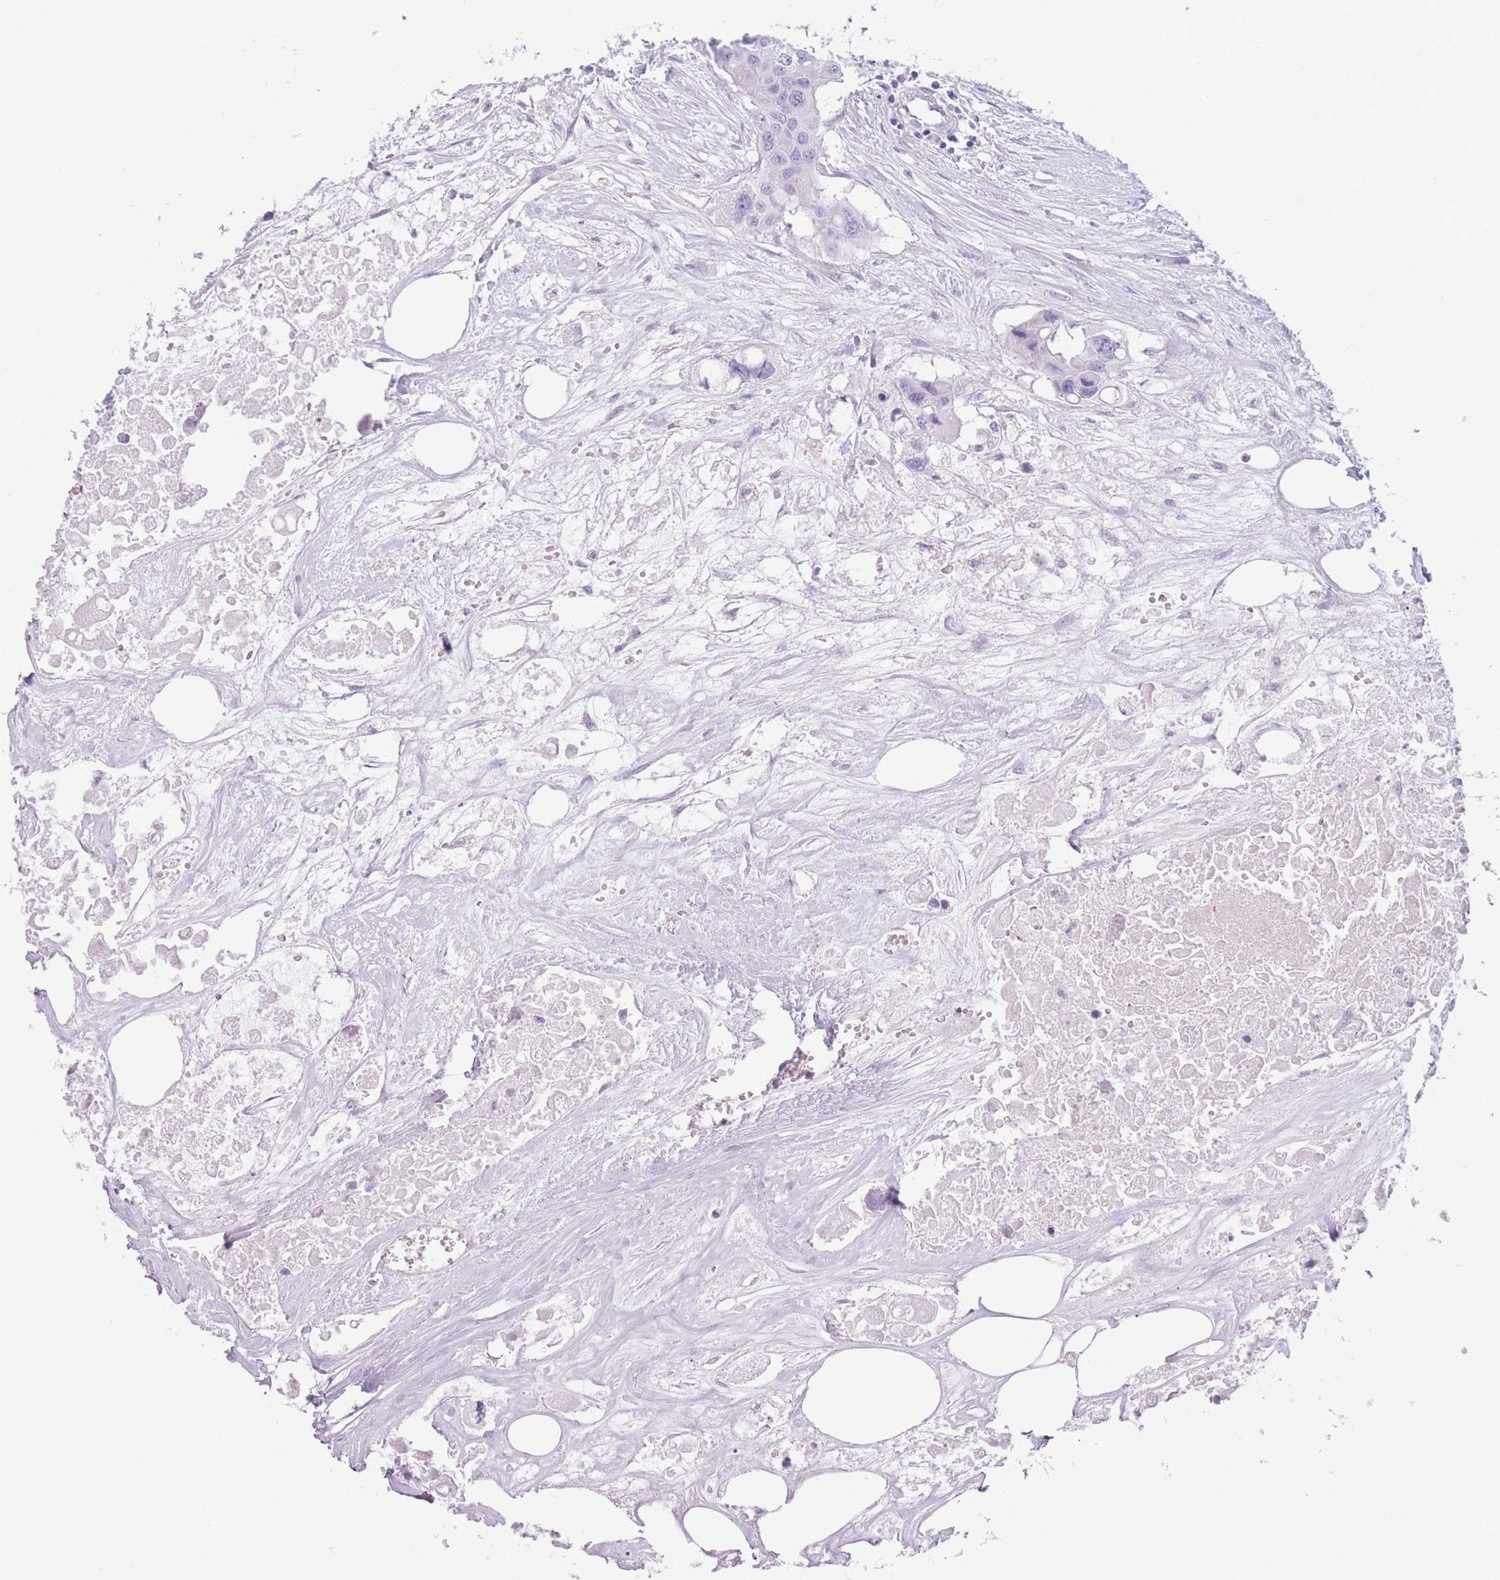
{"staining": {"intensity": "negative", "quantity": "none", "location": "none"}, "tissue": "colorectal cancer", "cell_type": "Tumor cells", "image_type": "cancer", "snomed": [{"axis": "morphology", "description": "Adenocarcinoma, NOS"}, {"axis": "topography", "description": "Colon"}], "caption": "Tumor cells are negative for brown protein staining in colorectal cancer (adenocarcinoma). (Brightfield microscopy of DAB (3,3'-diaminobenzidine) IHC at high magnification).", "gene": "GGT1", "patient": {"sex": "male", "age": 77}}